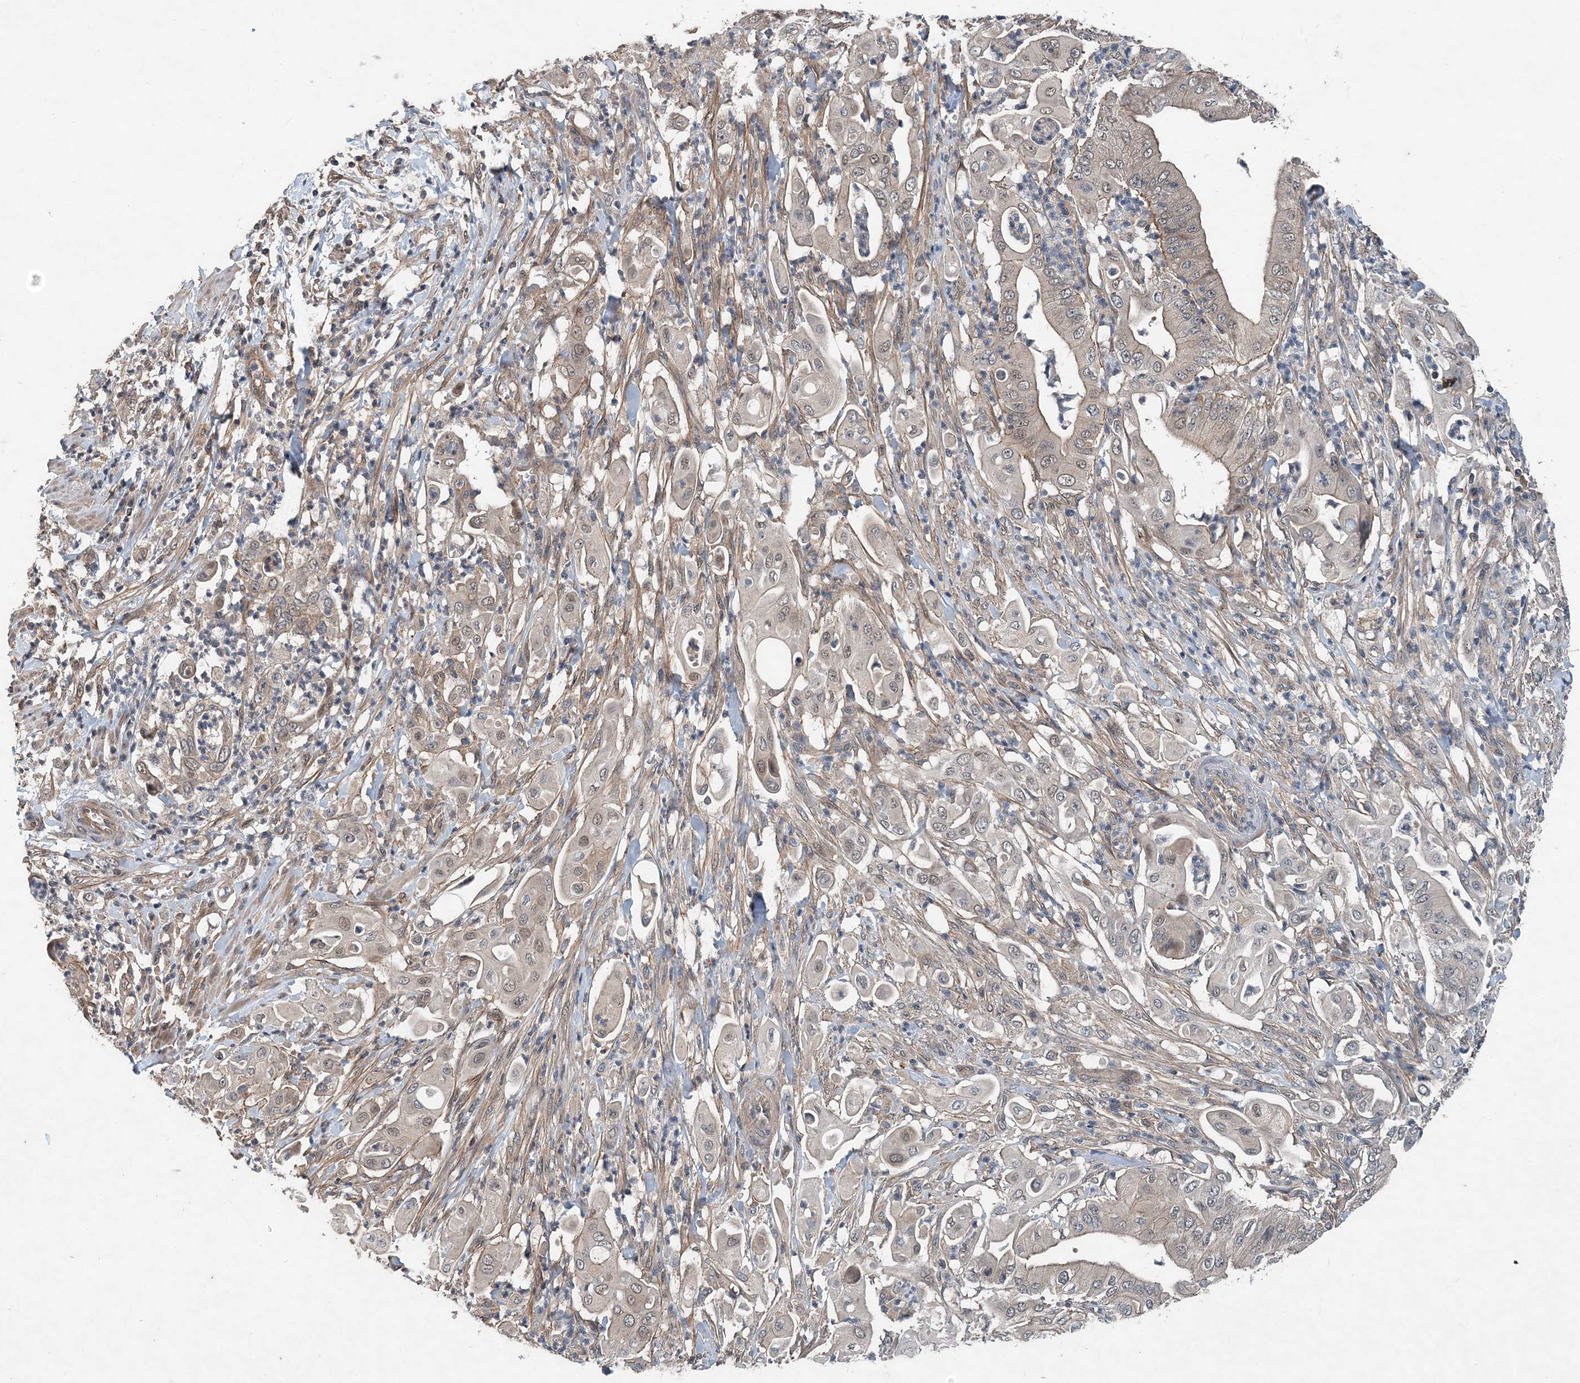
{"staining": {"intensity": "moderate", "quantity": "<25%", "location": "cytoplasmic/membranous"}, "tissue": "pancreatic cancer", "cell_type": "Tumor cells", "image_type": "cancer", "snomed": [{"axis": "morphology", "description": "Adenocarcinoma, NOS"}, {"axis": "topography", "description": "Pancreas"}], "caption": "There is low levels of moderate cytoplasmic/membranous staining in tumor cells of pancreatic adenocarcinoma, as demonstrated by immunohistochemical staining (brown color).", "gene": "SMPD3", "patient": {"sex": "female", "age": 77}}